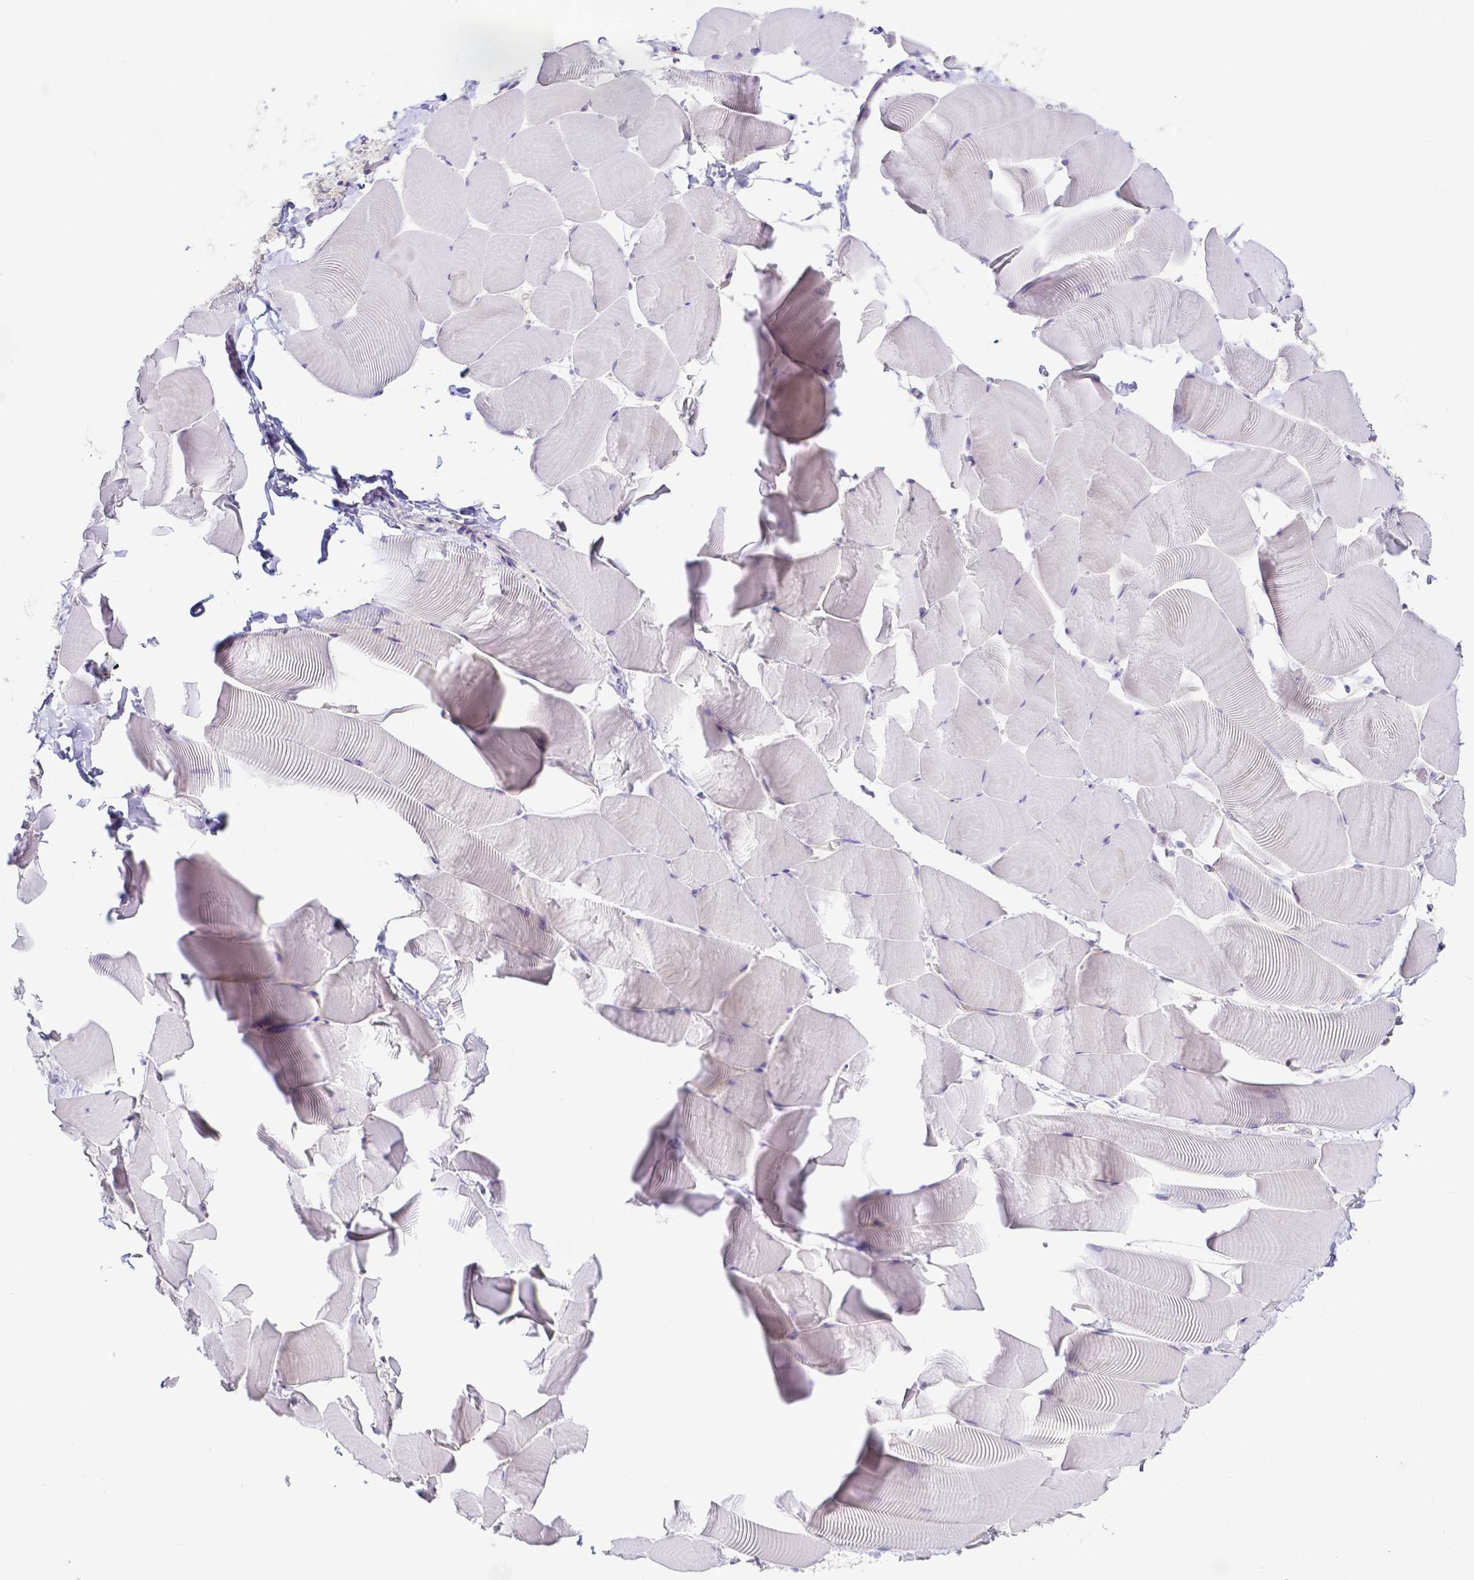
{"staining": {"intensity": "negative", "quantity": "none", "location": "none"}, "tissue": "skeletal muscle", "cell_type": "Myocytes", "image_type": "normal", "snomed": [{"axis": "morphology", "description": "Normal tissue, NOS"}, {"axis": "topography", "description": "Skeletal muscle"}], "caption": "IHC image of unremarkable skeletal muscle: skeletal muscle stained with DAB demonstrates no significant protein positivity in myocytes.", "gene": "PKP3", "patient": {"sex": "male", "age": 25}}